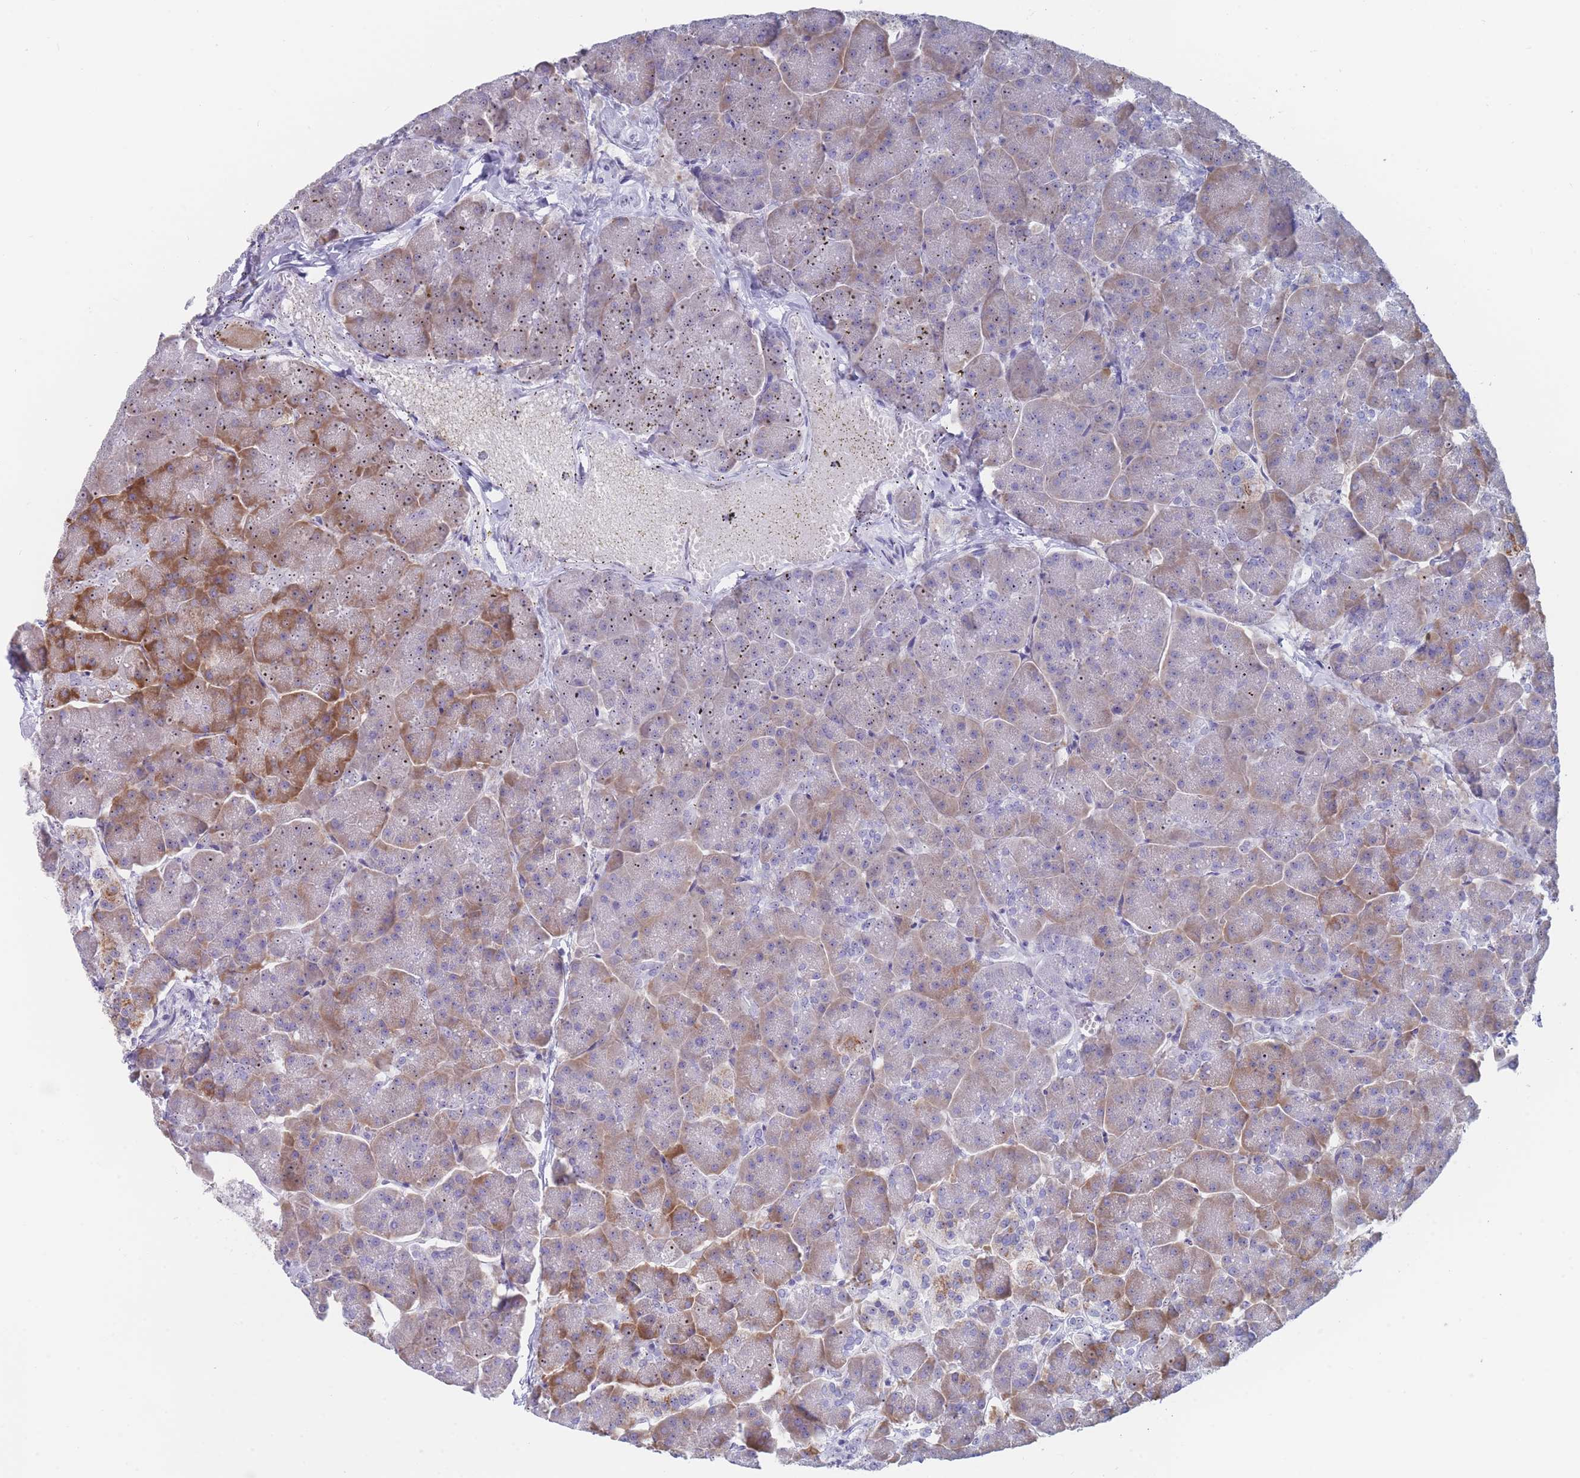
{"staining": {"intensity": "moderate", "quantity": "<25%", "location": "cytoplasmic/membranous,nuclear"}, "tissue": "pancreas", "cell_type": "Exocrine glandular cells", "image_type": "normal", "snomed": [{"axis": "morphology", "description": "Normal tissue, NOS"}, {"axis": "topography", "description": "Pancreas"}, {"axis": "topography", "description": "Peripheral nerve tissue"}], "caption": "Exocrine glandular cells reveal low levels of moderate cytoplasmic/membranous,nuclear expression in about <25% of cells in benign human pancreas. Immunohistochemistry stains the protein of interest in brown and the nuclei are stained blue.", "gene": "ST8SIA5", "patient": {"sex": "male", "age": 54}}